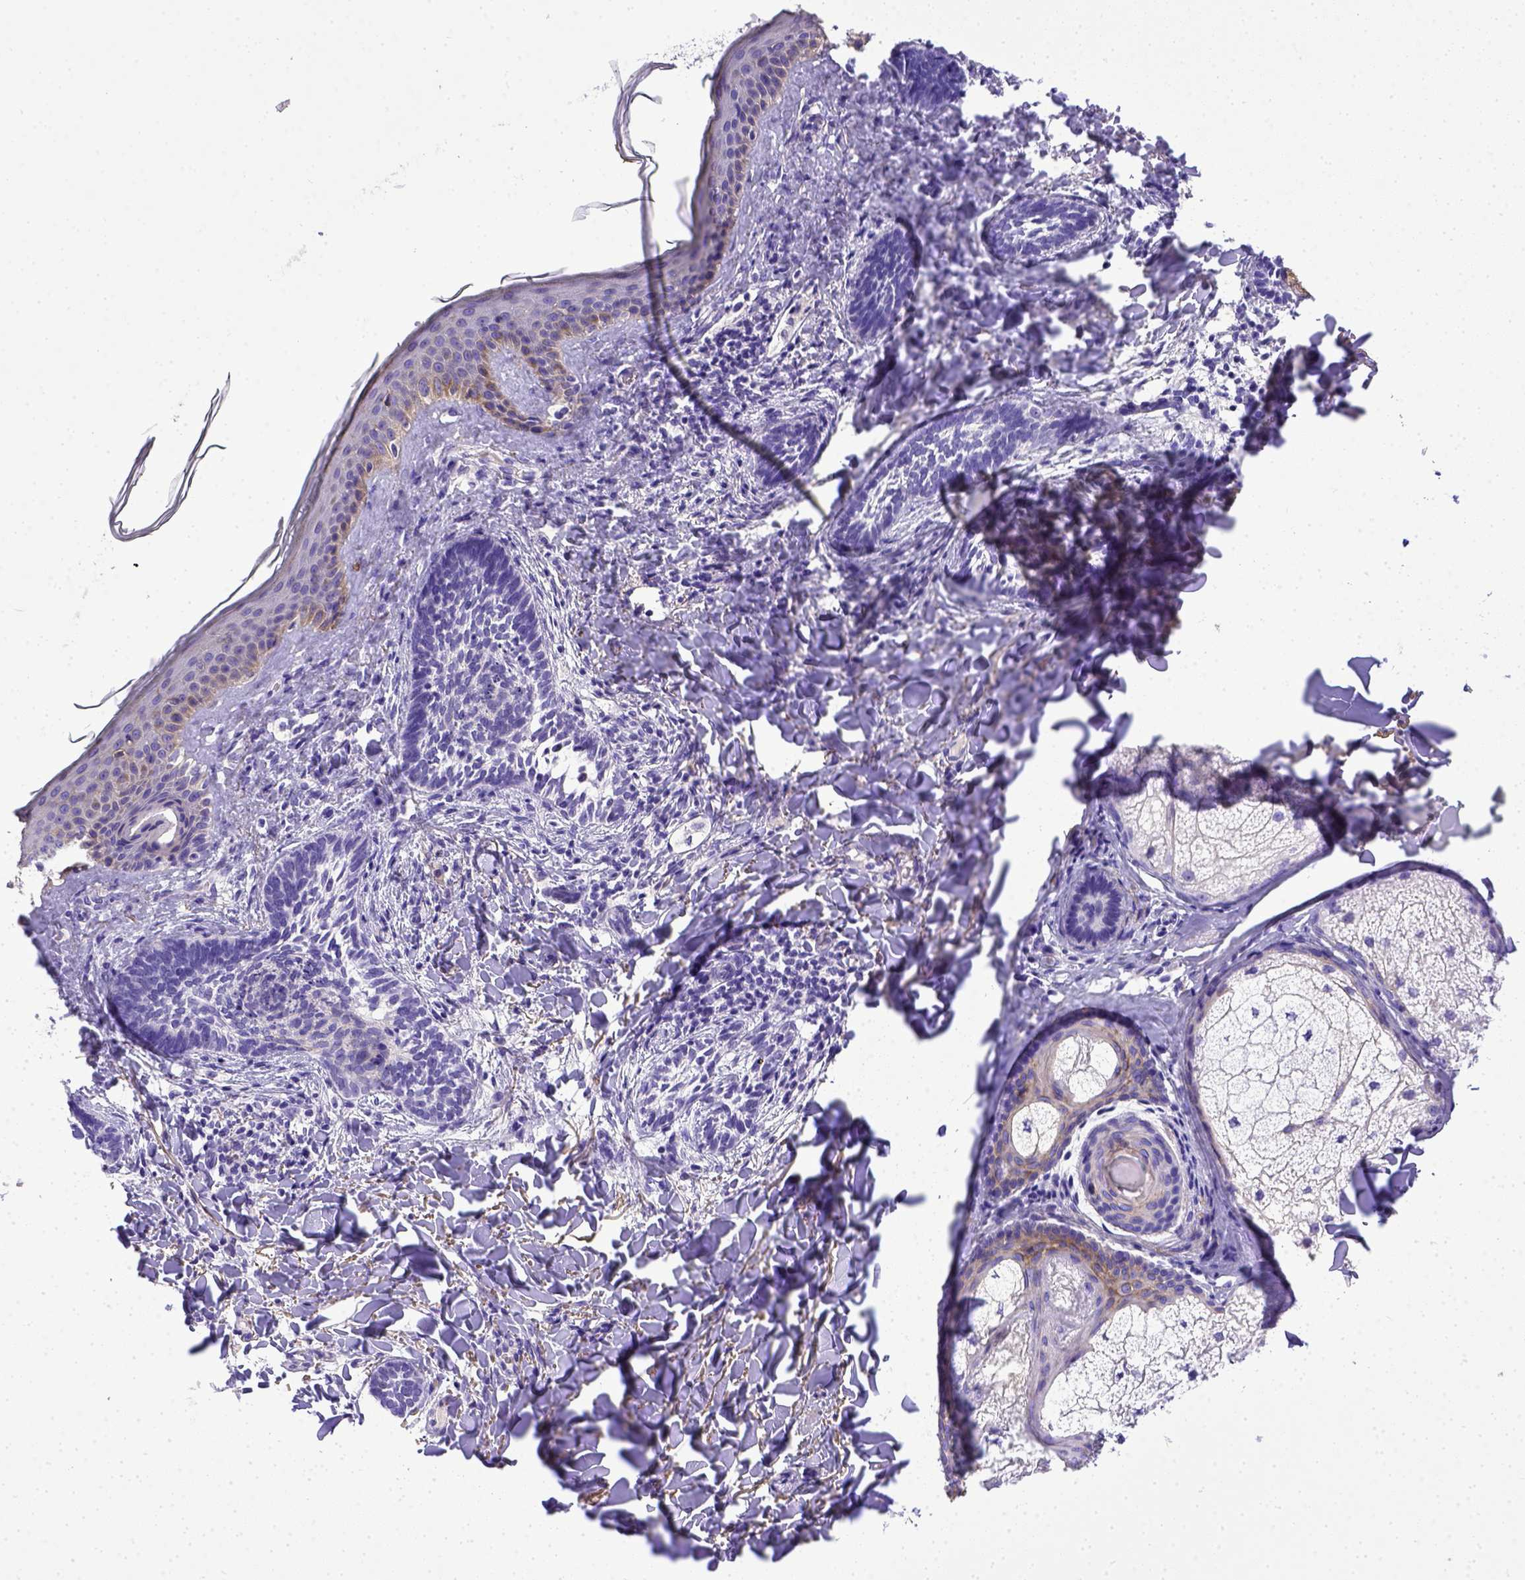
{"staining": {"intensity": "negative", "quantity": "none", "location": "none"}, "tissue": "skin cancer", "cell_type": "Tumor cells", "image_type": "cancer", "snomed": [{"axis": "morphology", "description": "Normal tissue, NOS"}, {"axis": "morphology", "description": "Basal cell carcinoma"}, {"axis": "topography", "description": "Skin"}], "caption": "DAB immunohistochemical staining of skin cancer (basal cell carcinoma) exhibits no significant staining in tumor cells. (Brightfield microscopy of DAB (3,3'-diaminobenzidine) immunohistochemistry (IHC) at high magnification).", "gene": "BTN1A1", "patient": {"sex": "male", "age": 46}}